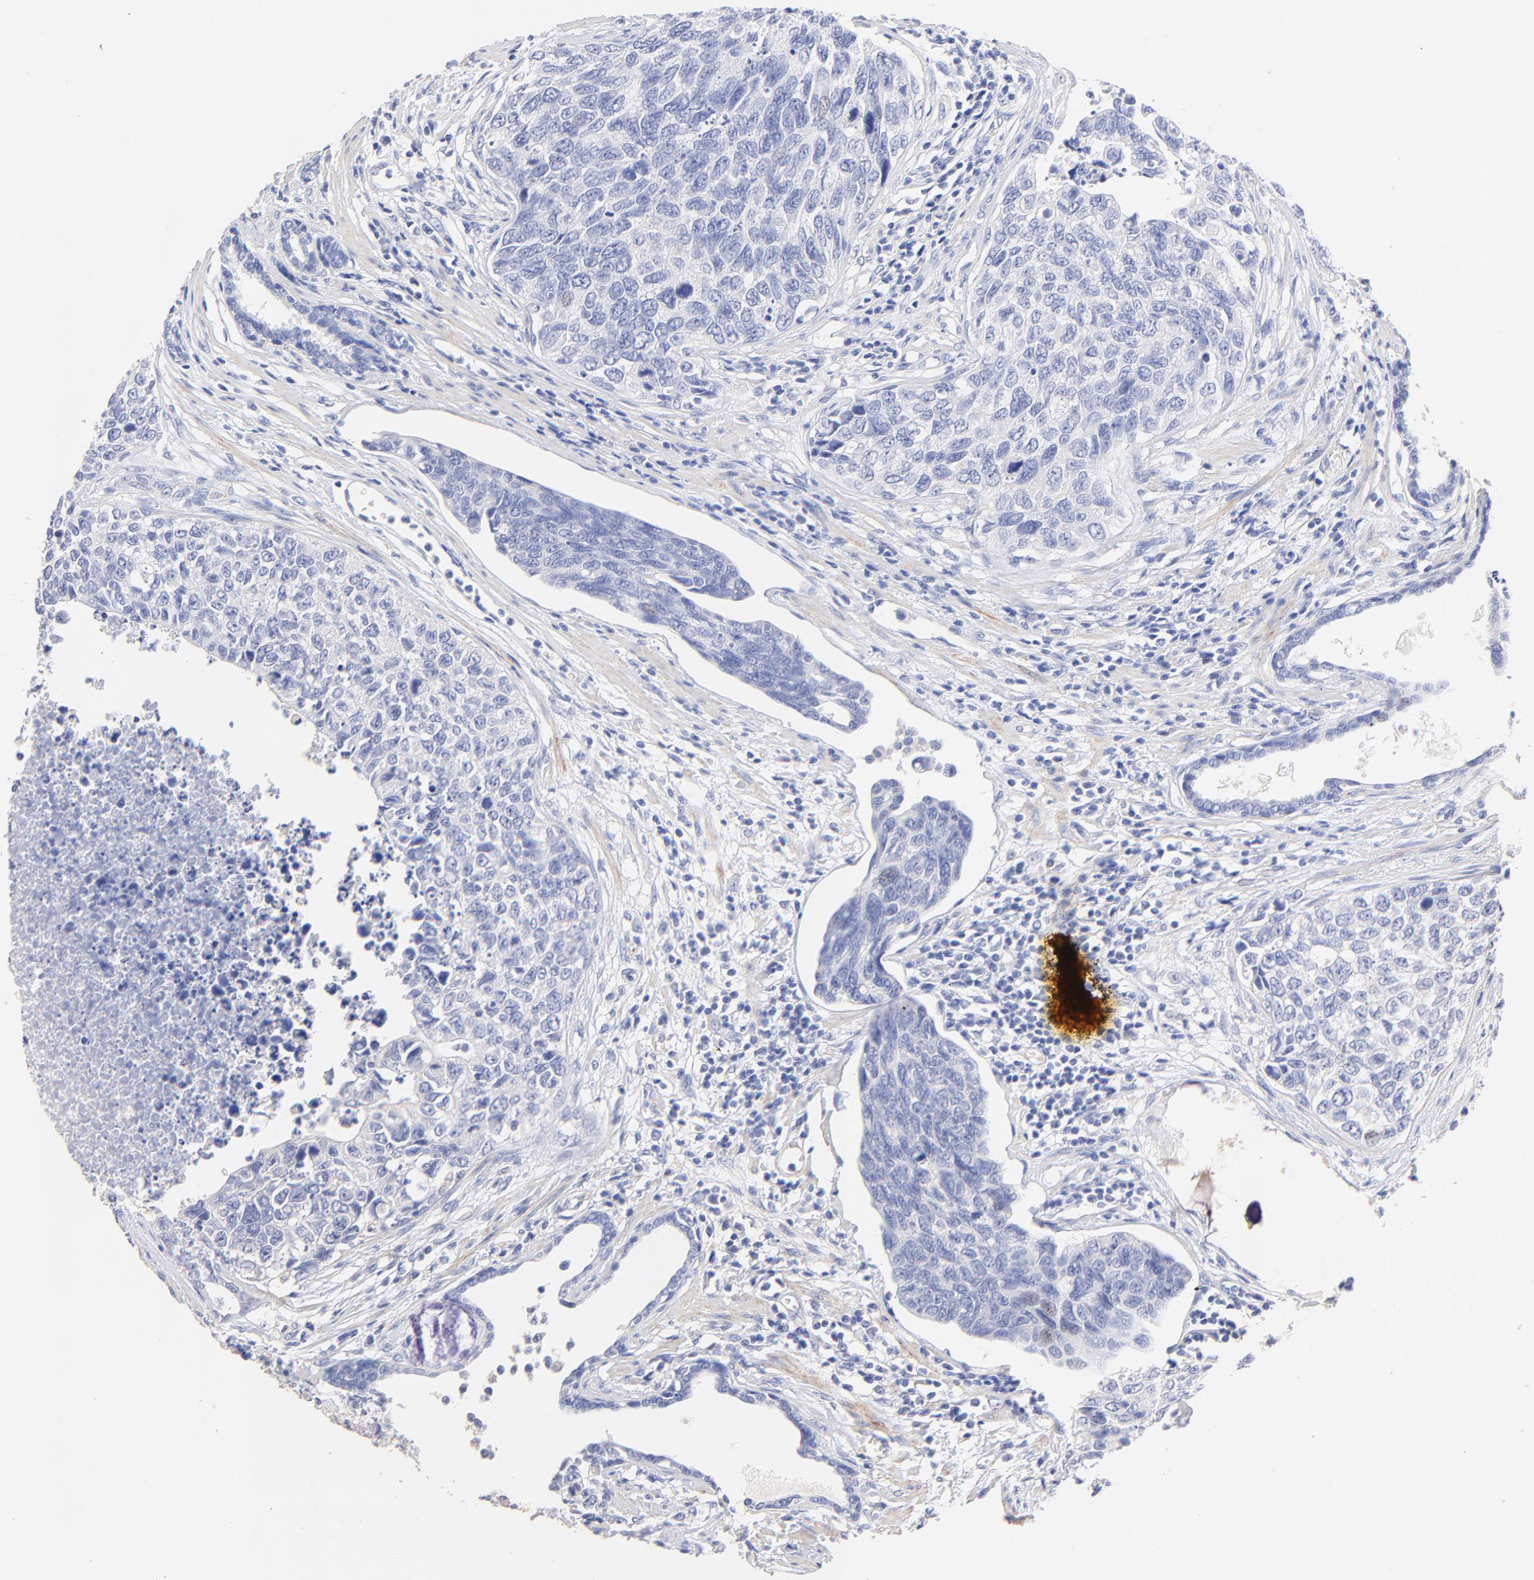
{"staining": {"intensity": "negative", "quantity": "none", "location": "none"}, "tissue": "urothelial cancer", "cell_type": "Tumor cells", "image_type": "cancer", "snomed": [{"axis": "morphology", "description": "Urothelial carcinoma, High grade"}, {"axis": "topography", "description": "Urinary bladder"}], "caption": "A high-resolution photomicrograph shows IHC staining of urothelial carcinoma (high-grade), which exhibits no significant positivity in tumor cells. (DAB (3,3'-diaminobenzidine) immunohistochemistry (IHC) visualized using brightfield microscopy, high magnification).", "gene": "ACTRT1", "patient": {"sex": "male", "age": 81}}